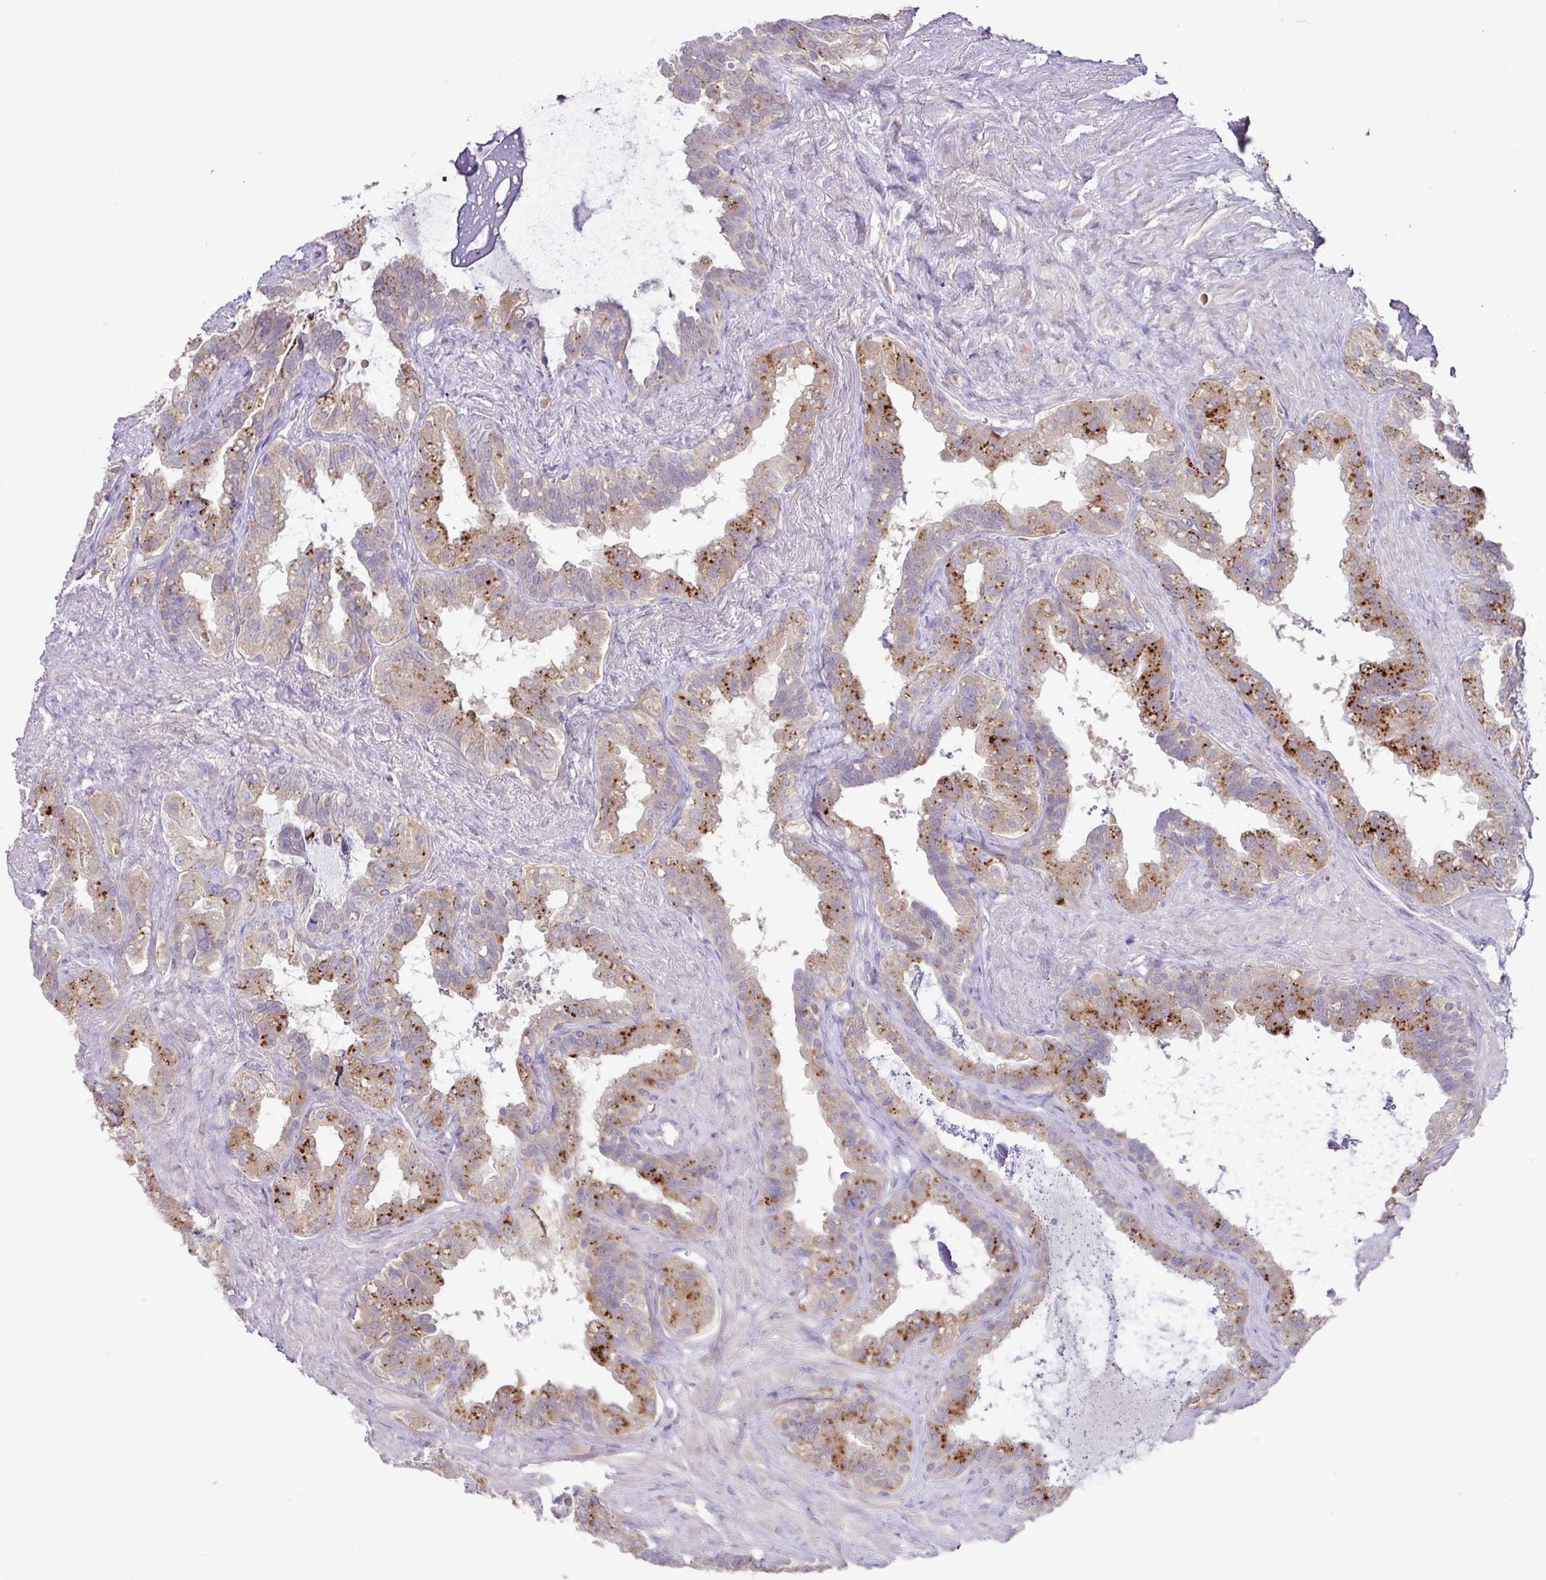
{"staining": {"intensity": "moderate", "quantity": "25%-75%", "location": "cytoplasmic/membranous"}, "tissue": "seminal vesicle", "cell_type": "Glandular cells", "image_type": "normal", "snomed": [{"axis": "morphology", "description": "Normal tissue, NOS"}, {"axis": "topography", "description": "Seminal veicle"}, {"axis": "topography", "description": "Peripheral nerve tissue"}], "caption": "Protein expression analysis of benign seminal vesicle reveals moderate cytoplasmic/membranous expression in about 25%-75% of glandular cells.", "gene": "PLEKHH3", "patient": {"sex": "male", "age": 76}}